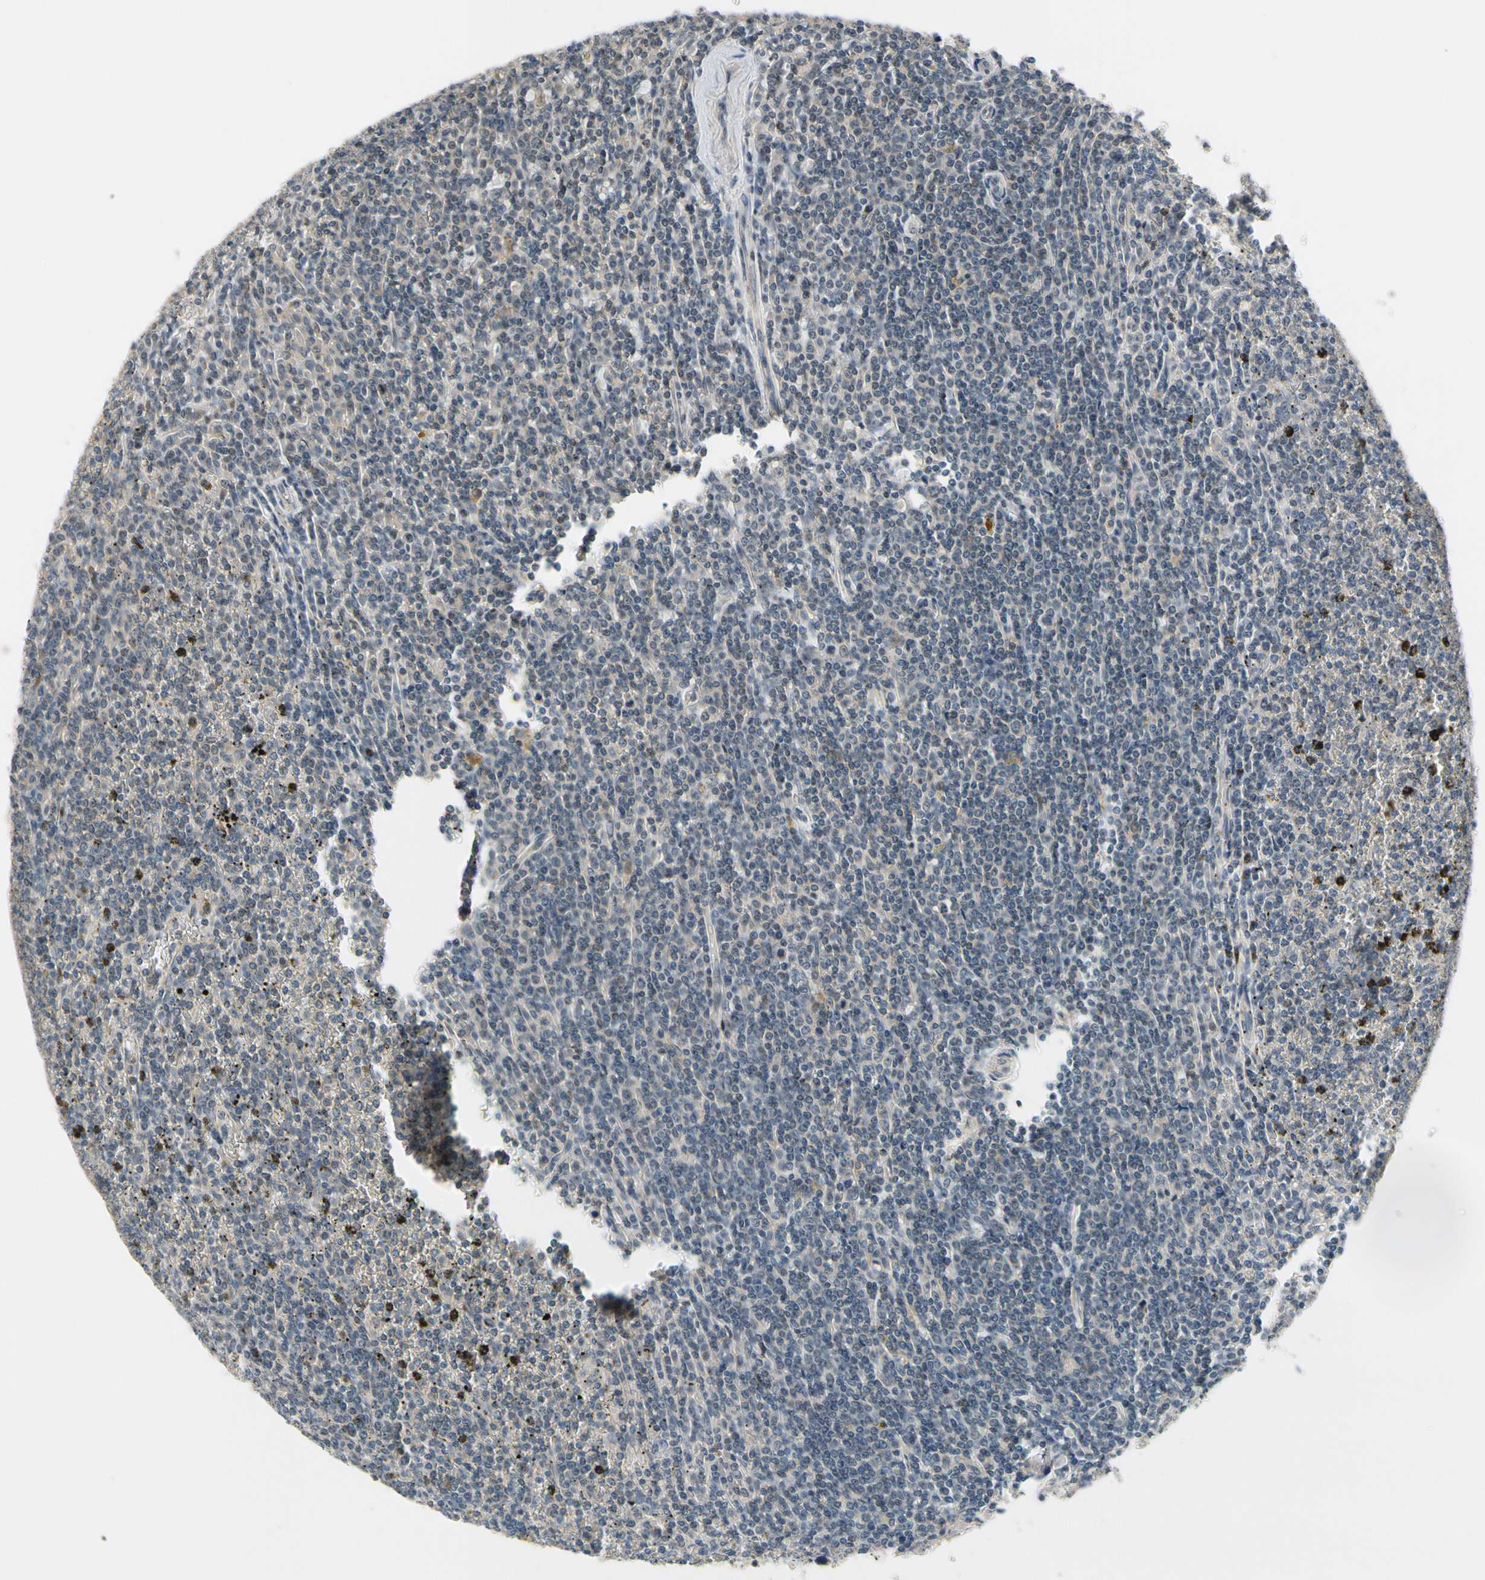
{"staining": {"intensity": "negative", "quantity": "none", "location": "none"}, "tissue": "lymphoma", "cell_type": "Tumor cells", "image_type": "cancer", "snomed": [{"axis": "morphology", "description": "Malignant lymphoma, non-Hodgkin's type, Low grade"}, {"axis": "topography", "description": "Spleen"}], "caption": "Tumor cells are negative for protein expression in human lymphoma.", "gene": "SLC27A6", "patient": {"sex": "female", "age": 19}}